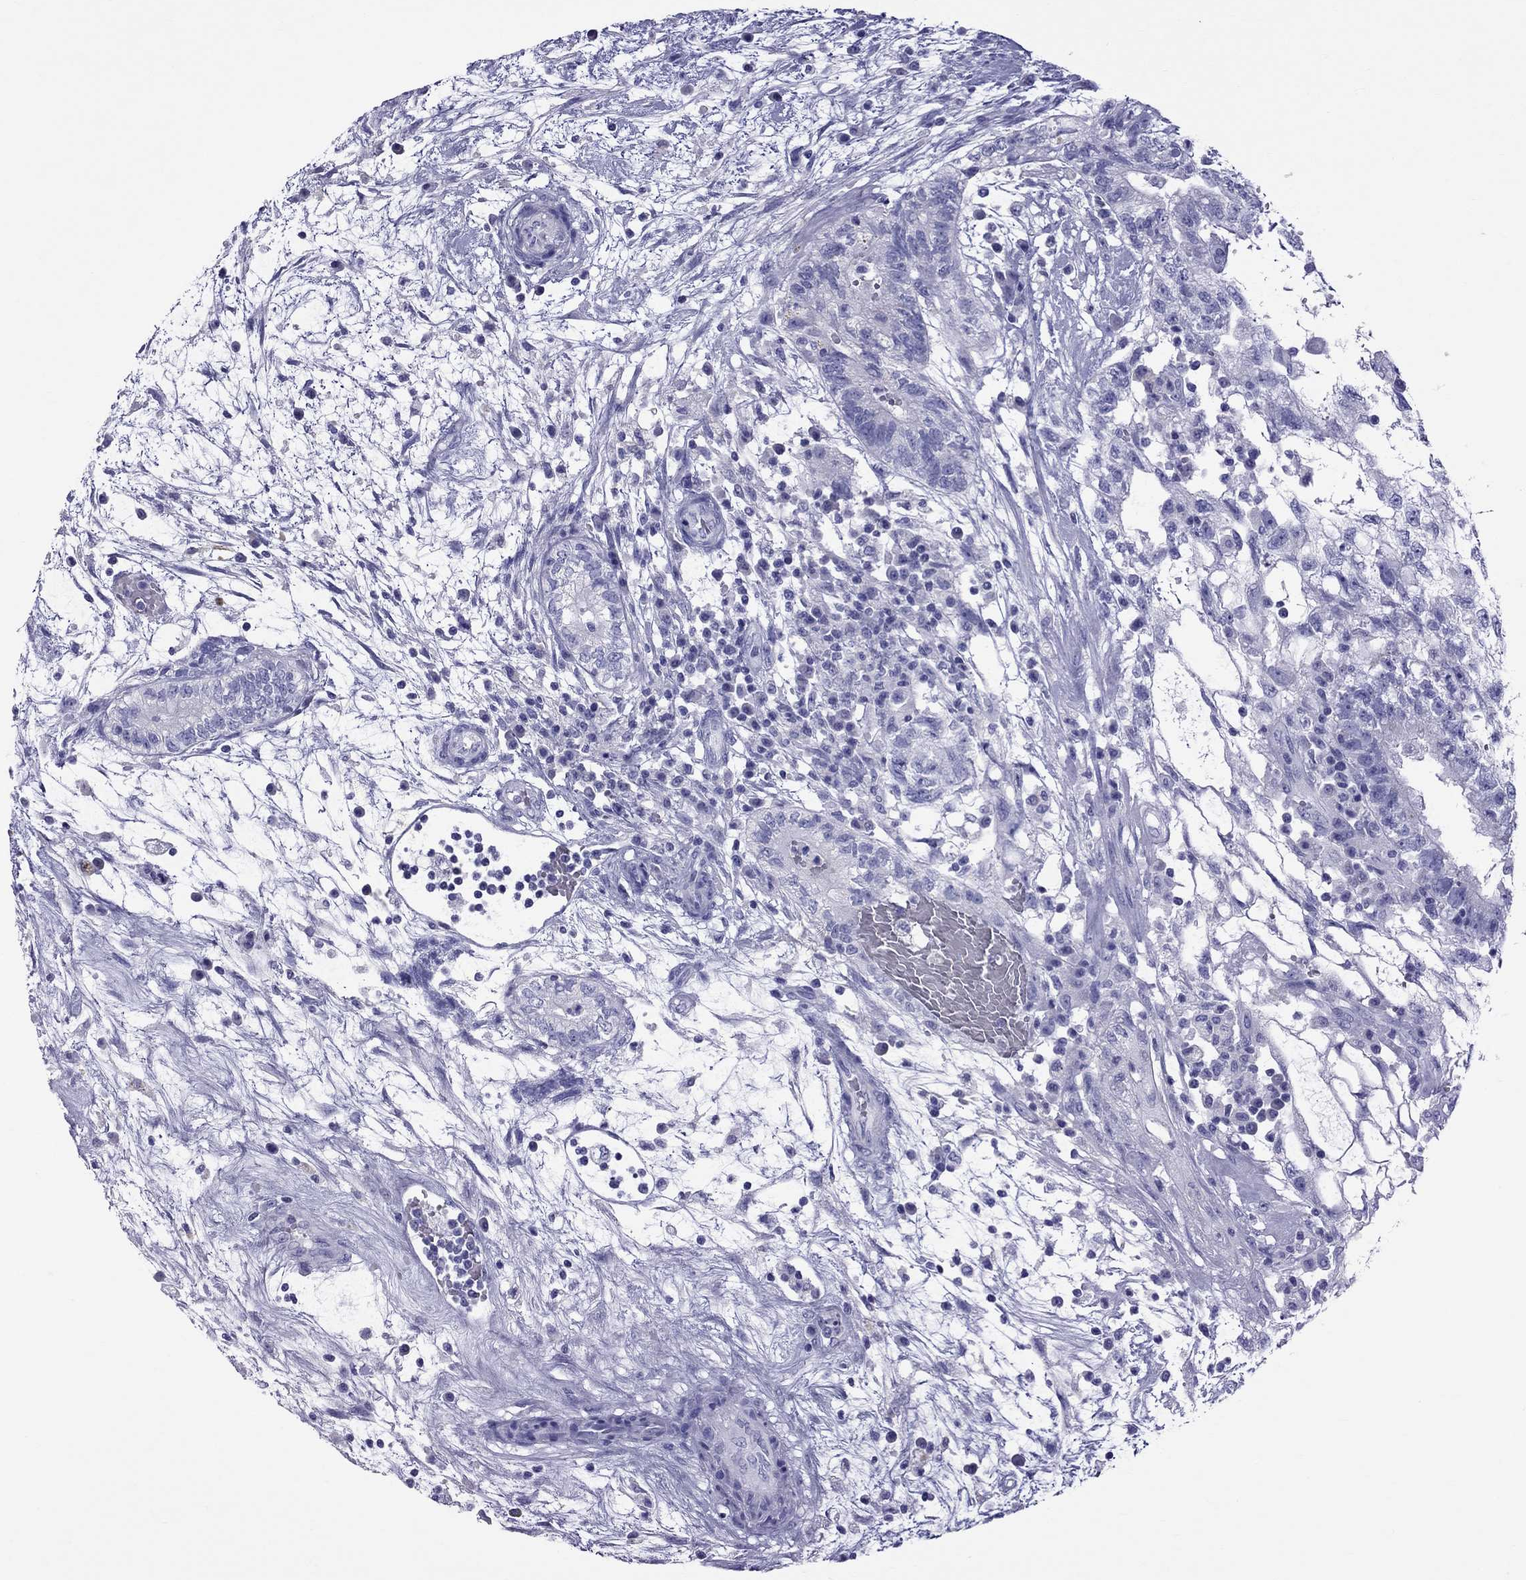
{"staining": {"intensity": "negative", "quantity": "none", "location": "none"}, "tissue": "testis cancer", "cell_type": "Tumor cells", "image_type": "cancer", "snomed": [{"axis": "morphology", "description": "Normal tissue, NOS"}, {"axis": "morphology", "description": "Carcinoma, Embryonal, NOS"}, {"axis": "topography", "description": "Testis"}, {"axis": "topography", "description": "Epididymis"}], "caption": "Protein analysis of testis cancer displays no significant expression in tumor cells.", "gene": "TTLL13", "patient": {"sex": "male", "age": 32}}